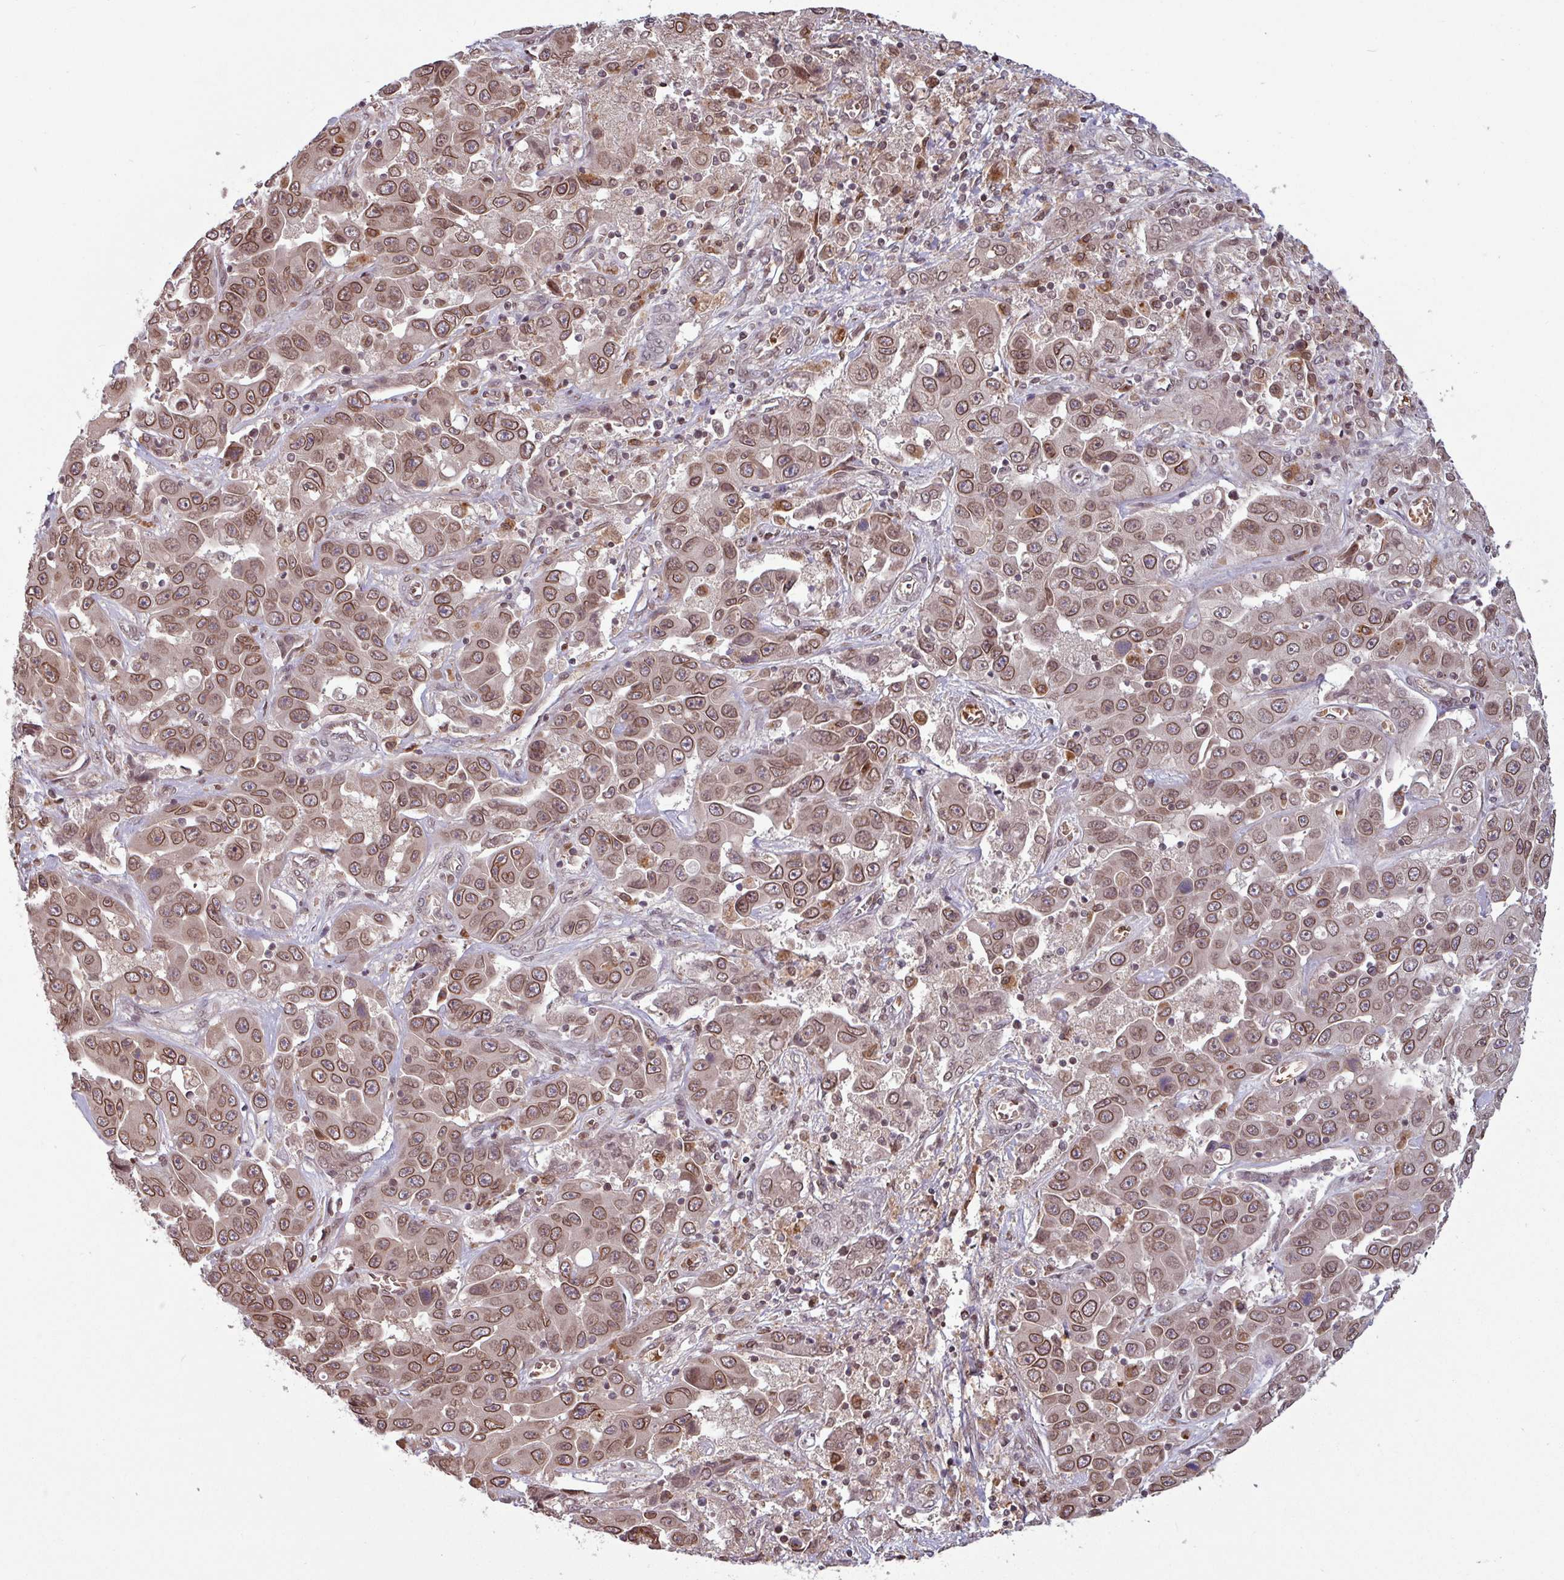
{"staining": {"intensity": "moderate", "quantity": ">75%", "location": "cytoplasmic/membranous,nuclear"}, "tissue": "liver cancer", "cell_type": "Tumor cells", "image_type": "cancer", "snomed": [{"axis": "morphology", "description": "Cholangiocarcinoma"}, {"axis": "topography", "description": "Liver"}], "caption": "Human cholangiocarcinoma (liver) stained with a protein marker demonstrates moderate staining in tumor cells.", "gene": "RBM4B", "patient": {"sex": "female", "age": 52}}